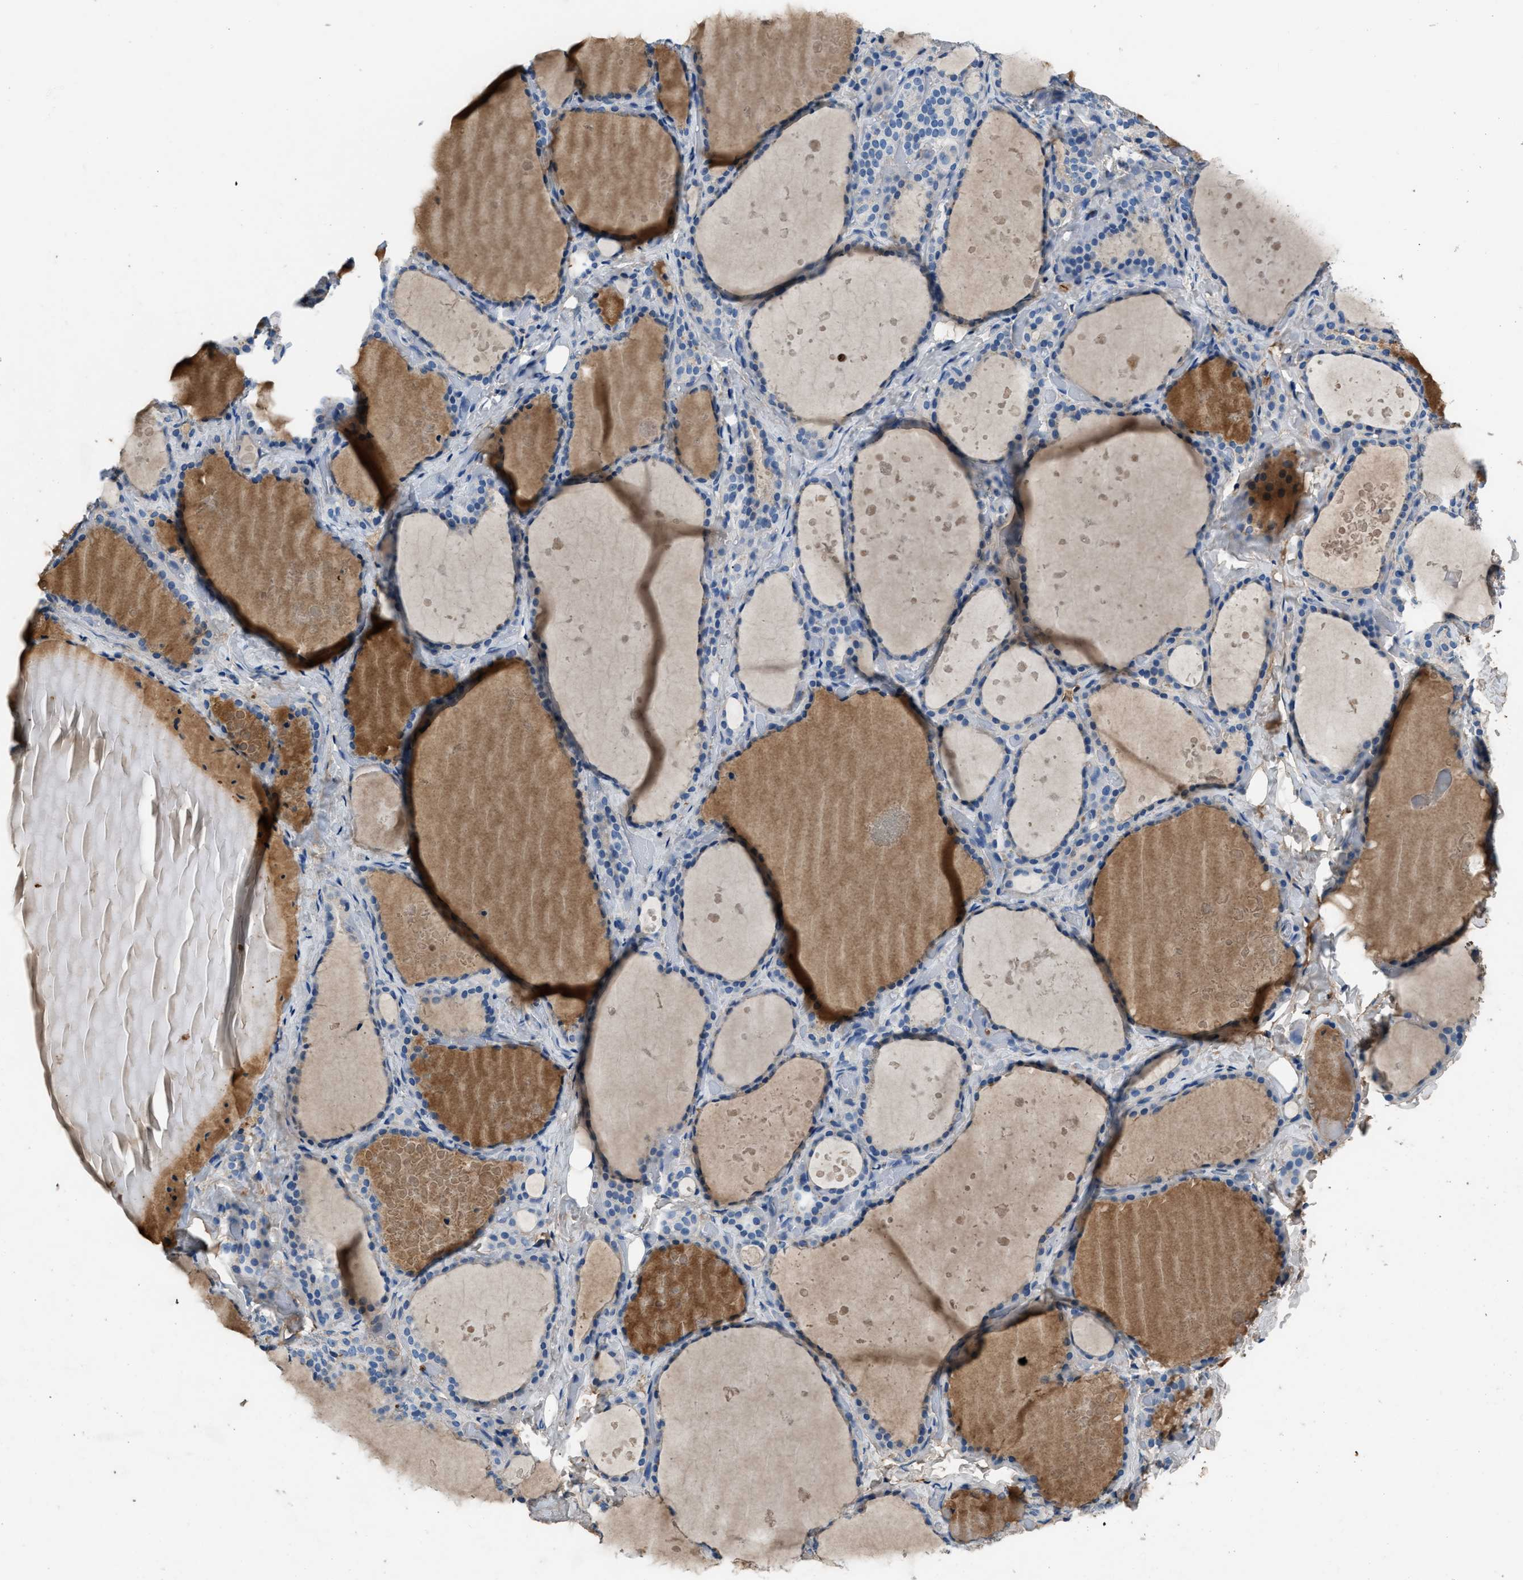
{"staining": {"intensity": "negative", "quantity": "none", "location": "none"}, "tissue": "thyroid gland", "cell_type": "Glandular cells", "image_type": "normal", "snomed": [{"axis": "morphology", "description": "Normal tissue, NOS"}, {"axis": "topography", "description": "Thyroid gland"}], "caption": "IHC of benign thyroid gland shows no staining in glandular cells.", "gene": "STC1", "patient": {"sex": "female", "age": 44}}